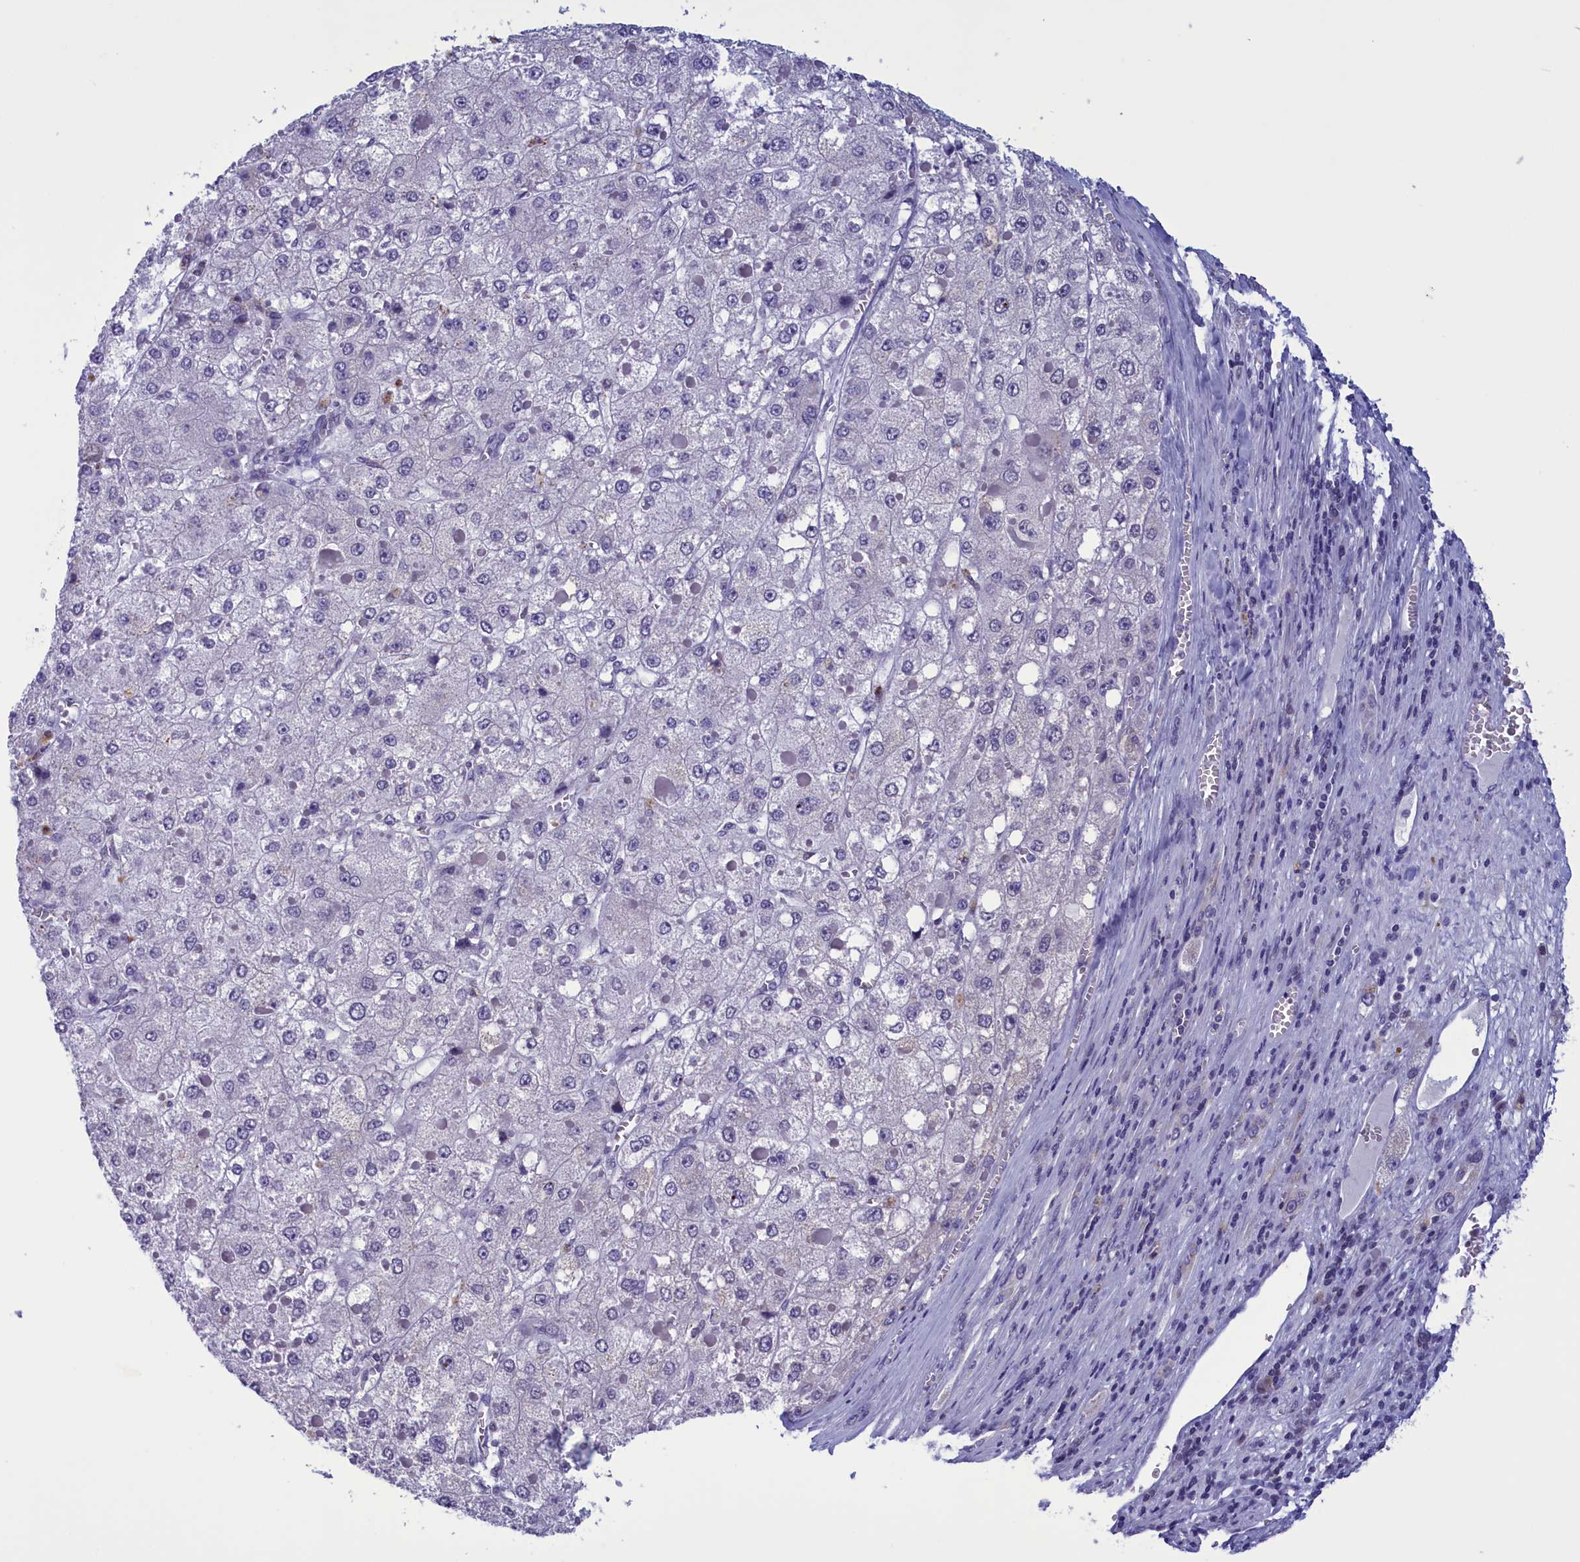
{"staining": {"intensity": "negative", "quantity": "none", "location": "none"}, "tissue": "liver cancer", "cell_type": "Tumor cells", "image_type": "cancer", "snomed": [{"axis": "morphology", "description": "Carcinoma, Hepatocellular, NOS"}, {"axis": "topography", "description": "Liver"}], "caption": "Immunohistochemistry (IHC) histopathology image of neoplastic tissue: human liver hepatocellular carcinoma stained with DAB (3,3'-diaminobenzidine) reveals no significant protein positivity in tumor cells.", "gene": "PARS2", "patient": {"sex": "female", "age": 73}}